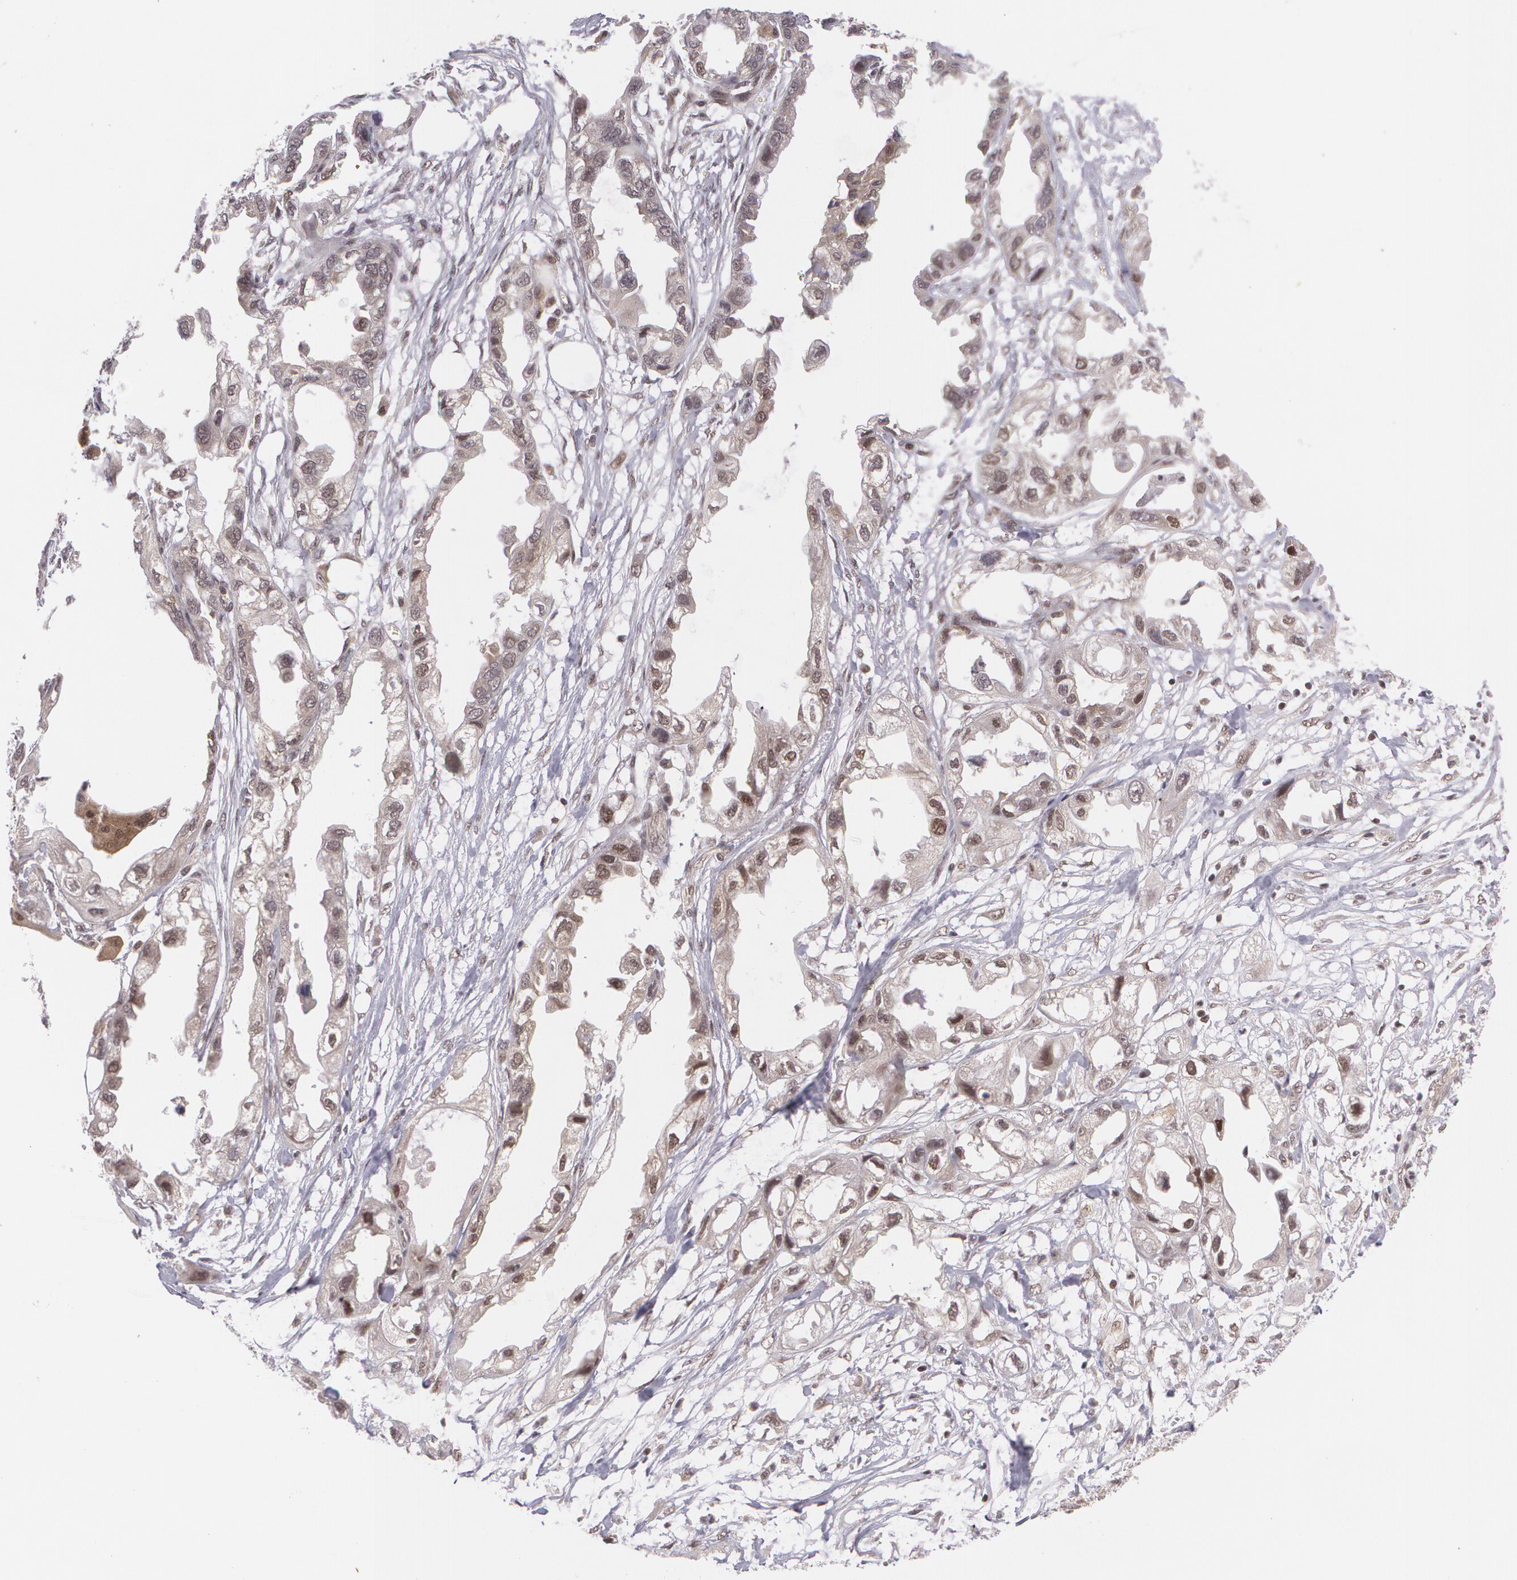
{"staining": {"intensity": "weak", "quantity": ">75%", "location": "cytoplasmic/membranous,nuclear"}, "tissue": "endometrial cancer", "cell_type": "Tumor cells", "image_type": "cancer", "snomed": [{"axis": "morphology", "description": "Adenocarcinoma, NOS"}, {"axis": "topography", "description": "Endometrium"}], "caption": "Brown immunohistochemical staining in human endometrial cancer (adenocarcinoma) shows weak cytoplasmic/membranous and nuclear expression in approximately >75% of tumor cells.", "gene": "CUL2", "patient": {"sex": "female", "age": 67}}